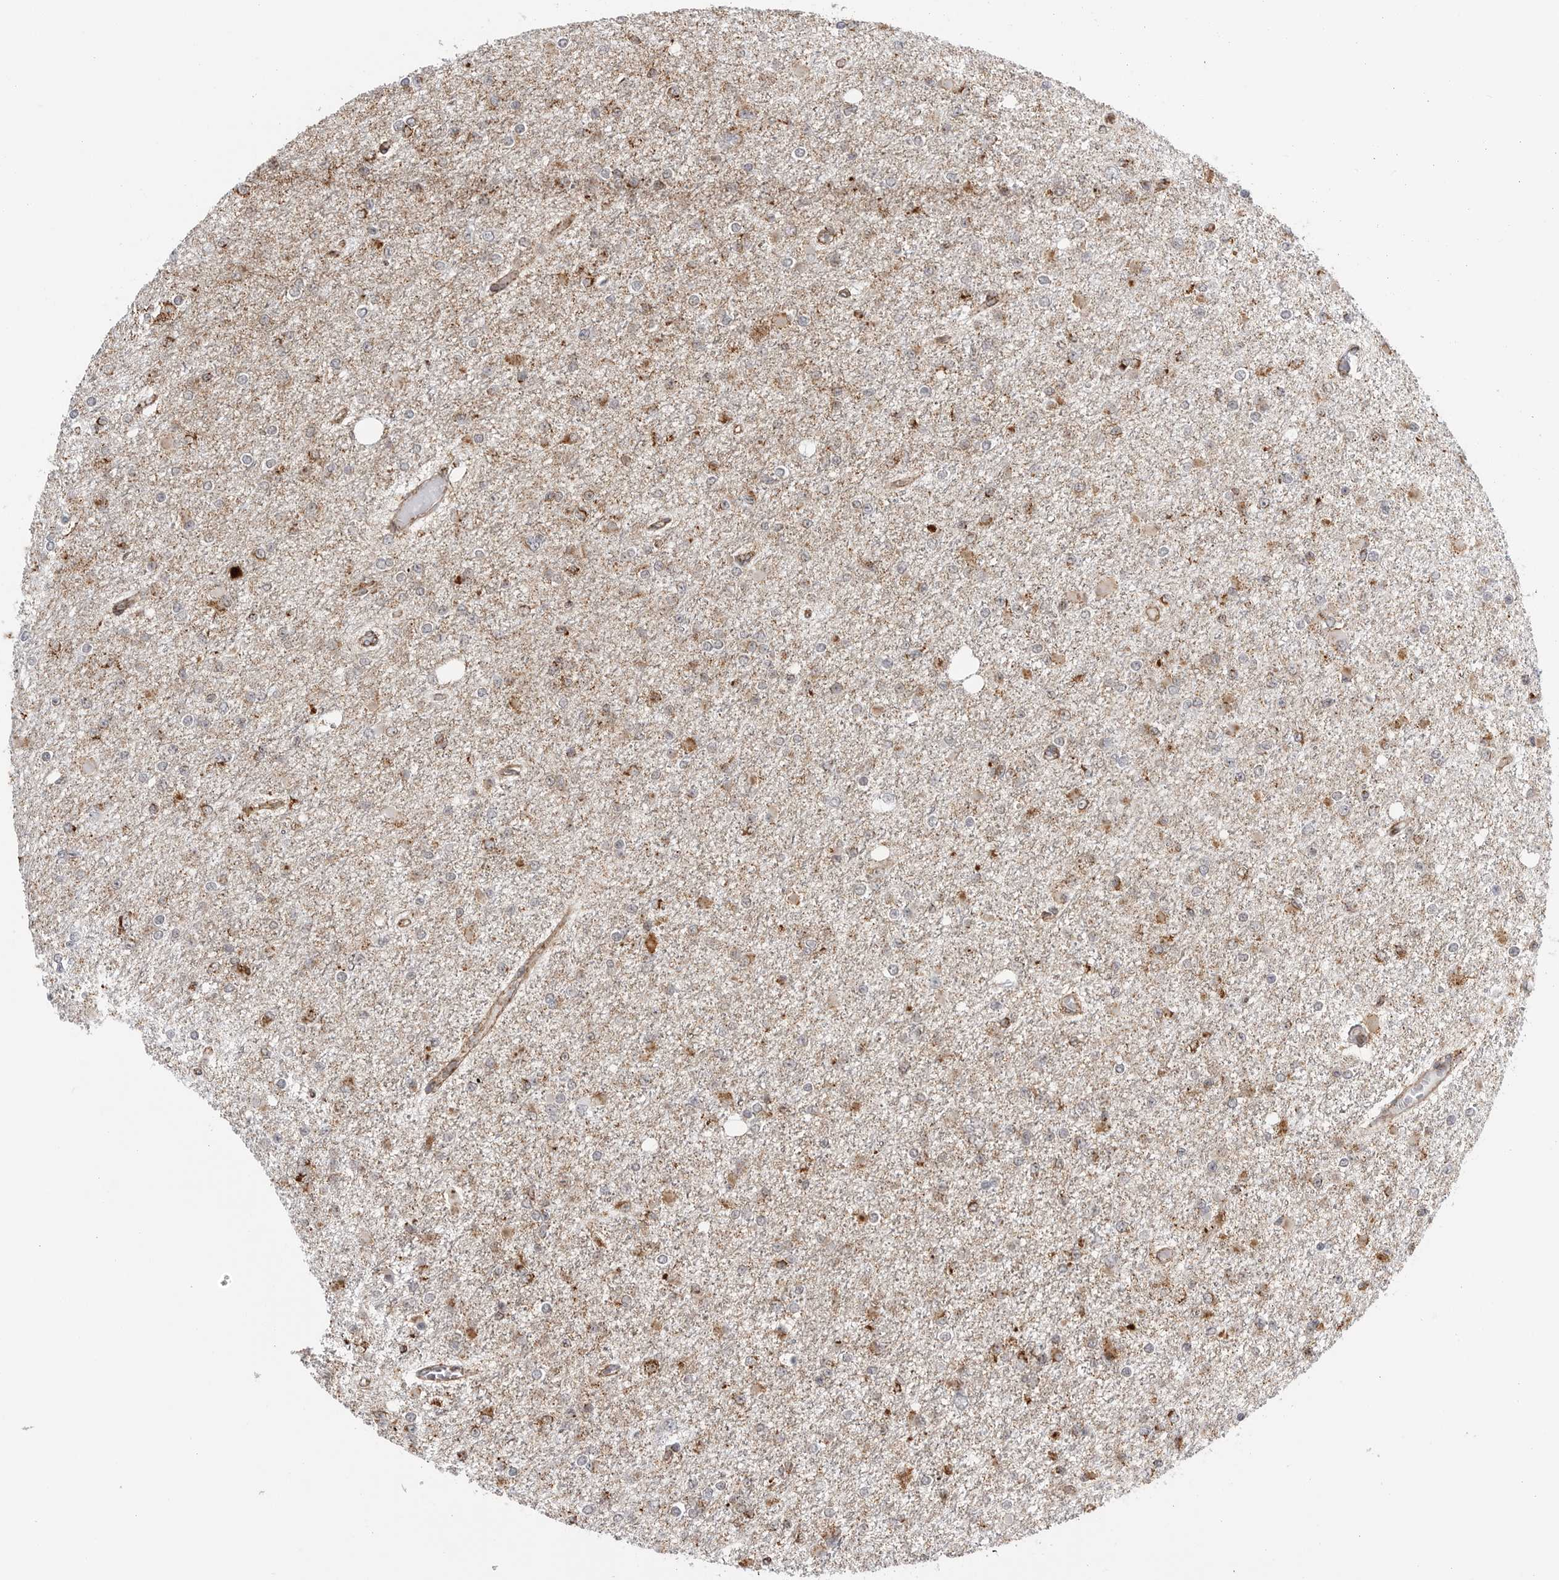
{"staining": {"intensity": "moderate", "quantity": "<25%", "location": "cytoplasmic/membranous"}, "tissue": "glioma", "cell_type": "Tumor cells", "image_type": "cancer", "snomed": [{"axis": "morphology", "description": "Glioma, malignant, Low grade"}, {"axis": "topography", "description": "Brain"}], "caption": "Malignant glioma (low-grade) was stained to show a protein in brown. There is low levels of moderate cytoplasmic/membranous positivity in approximately <25% of tumor cells.", "gene": "COX5A", "patient": {"sex": "female", "age": 22}}